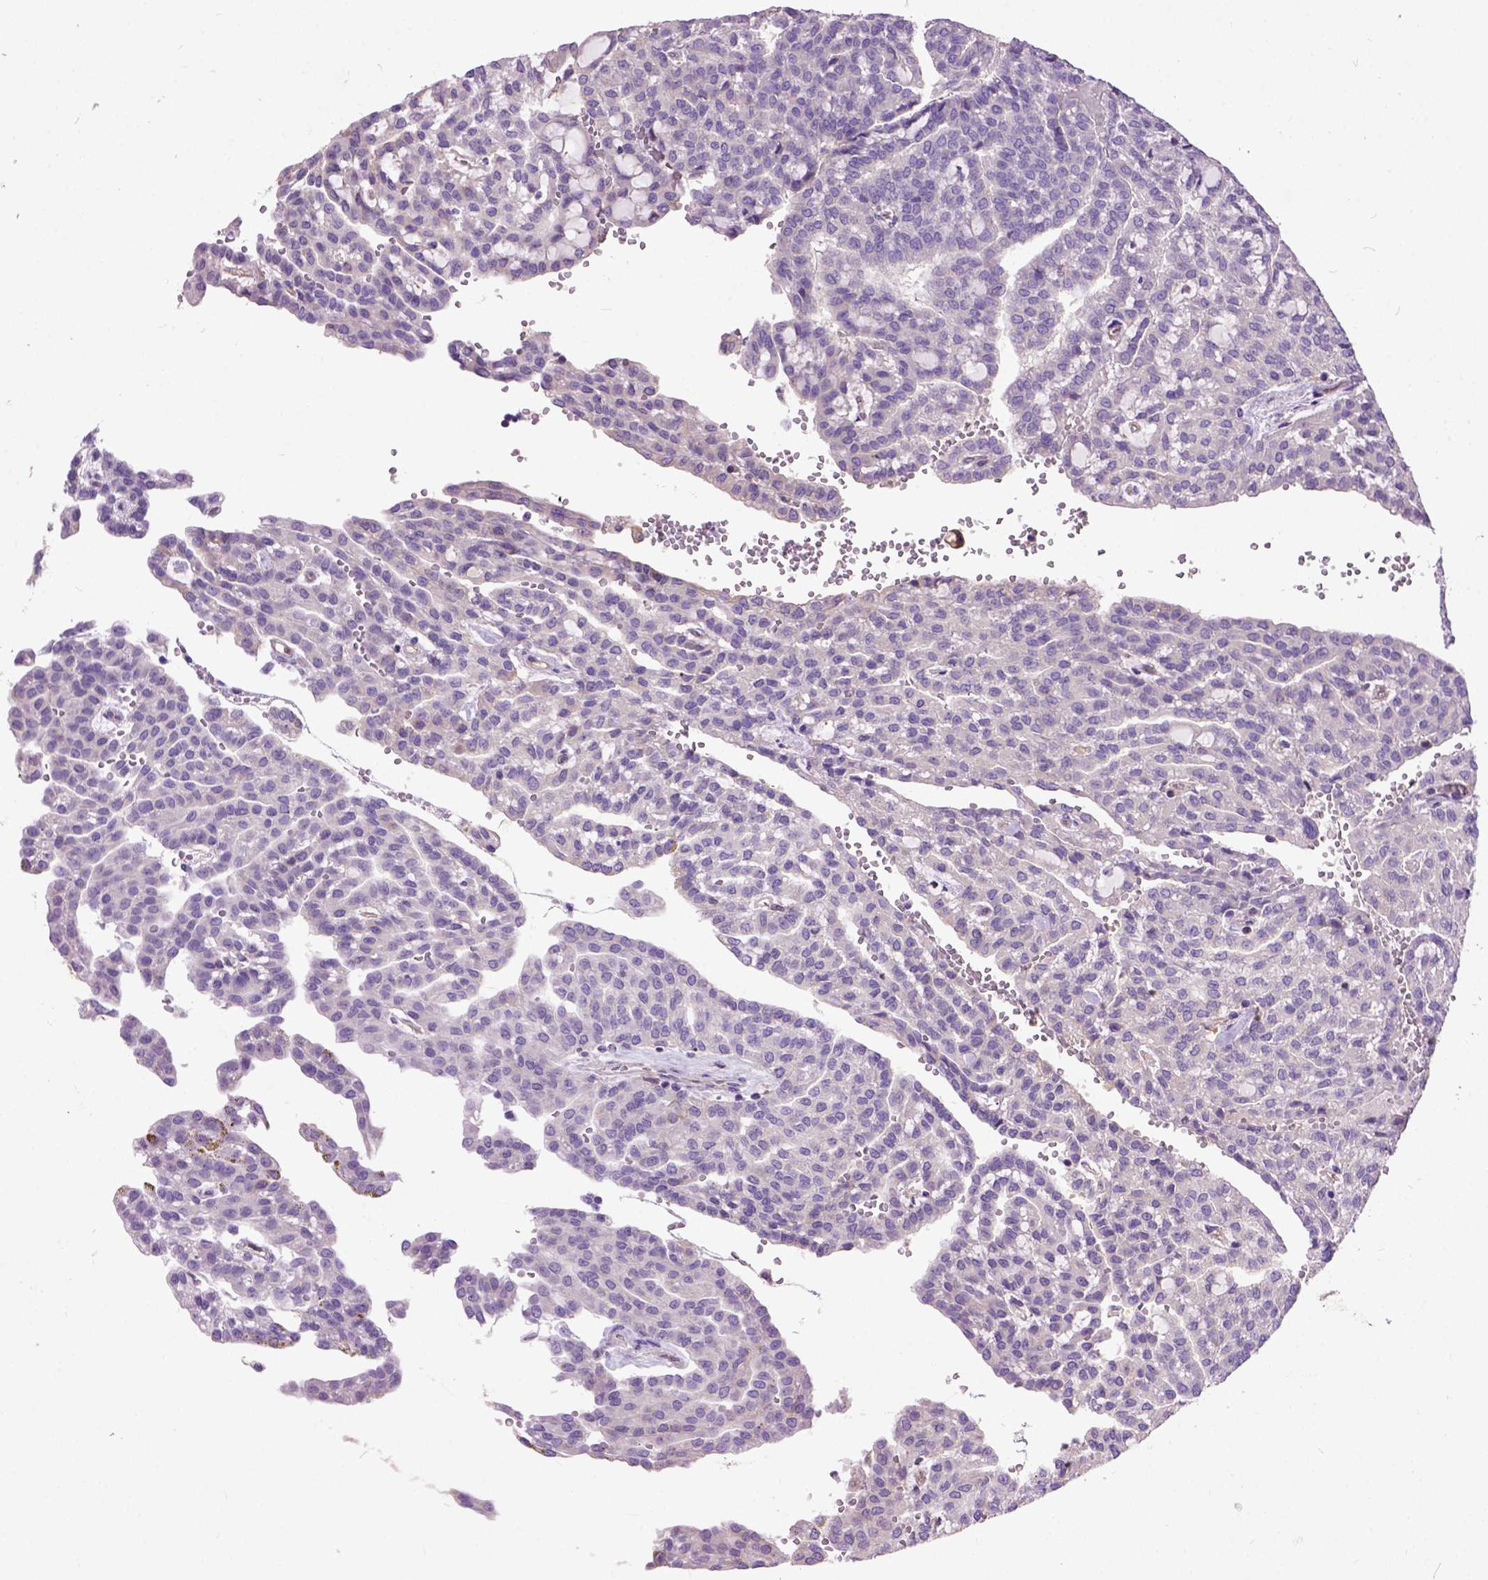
{"staining": {"intensity": "negative", "quantity": "none", "location": "none"}, "tissue": "renal cancer", "cell_type": "Tumor cells", "image_type": "cancer", "snomed": [{"axis": "morphology", "description": "Adenocarcinoma, NOS"}, {"axis": "topography", "description": "Kidney"}], "caption": "A photomicrograph of renal adenocarcinoma stained for a protein exhibits no brown staining in tumor cells.", "gene": "SEMA4F", "patient": {"sex": "male", "age": 63}}